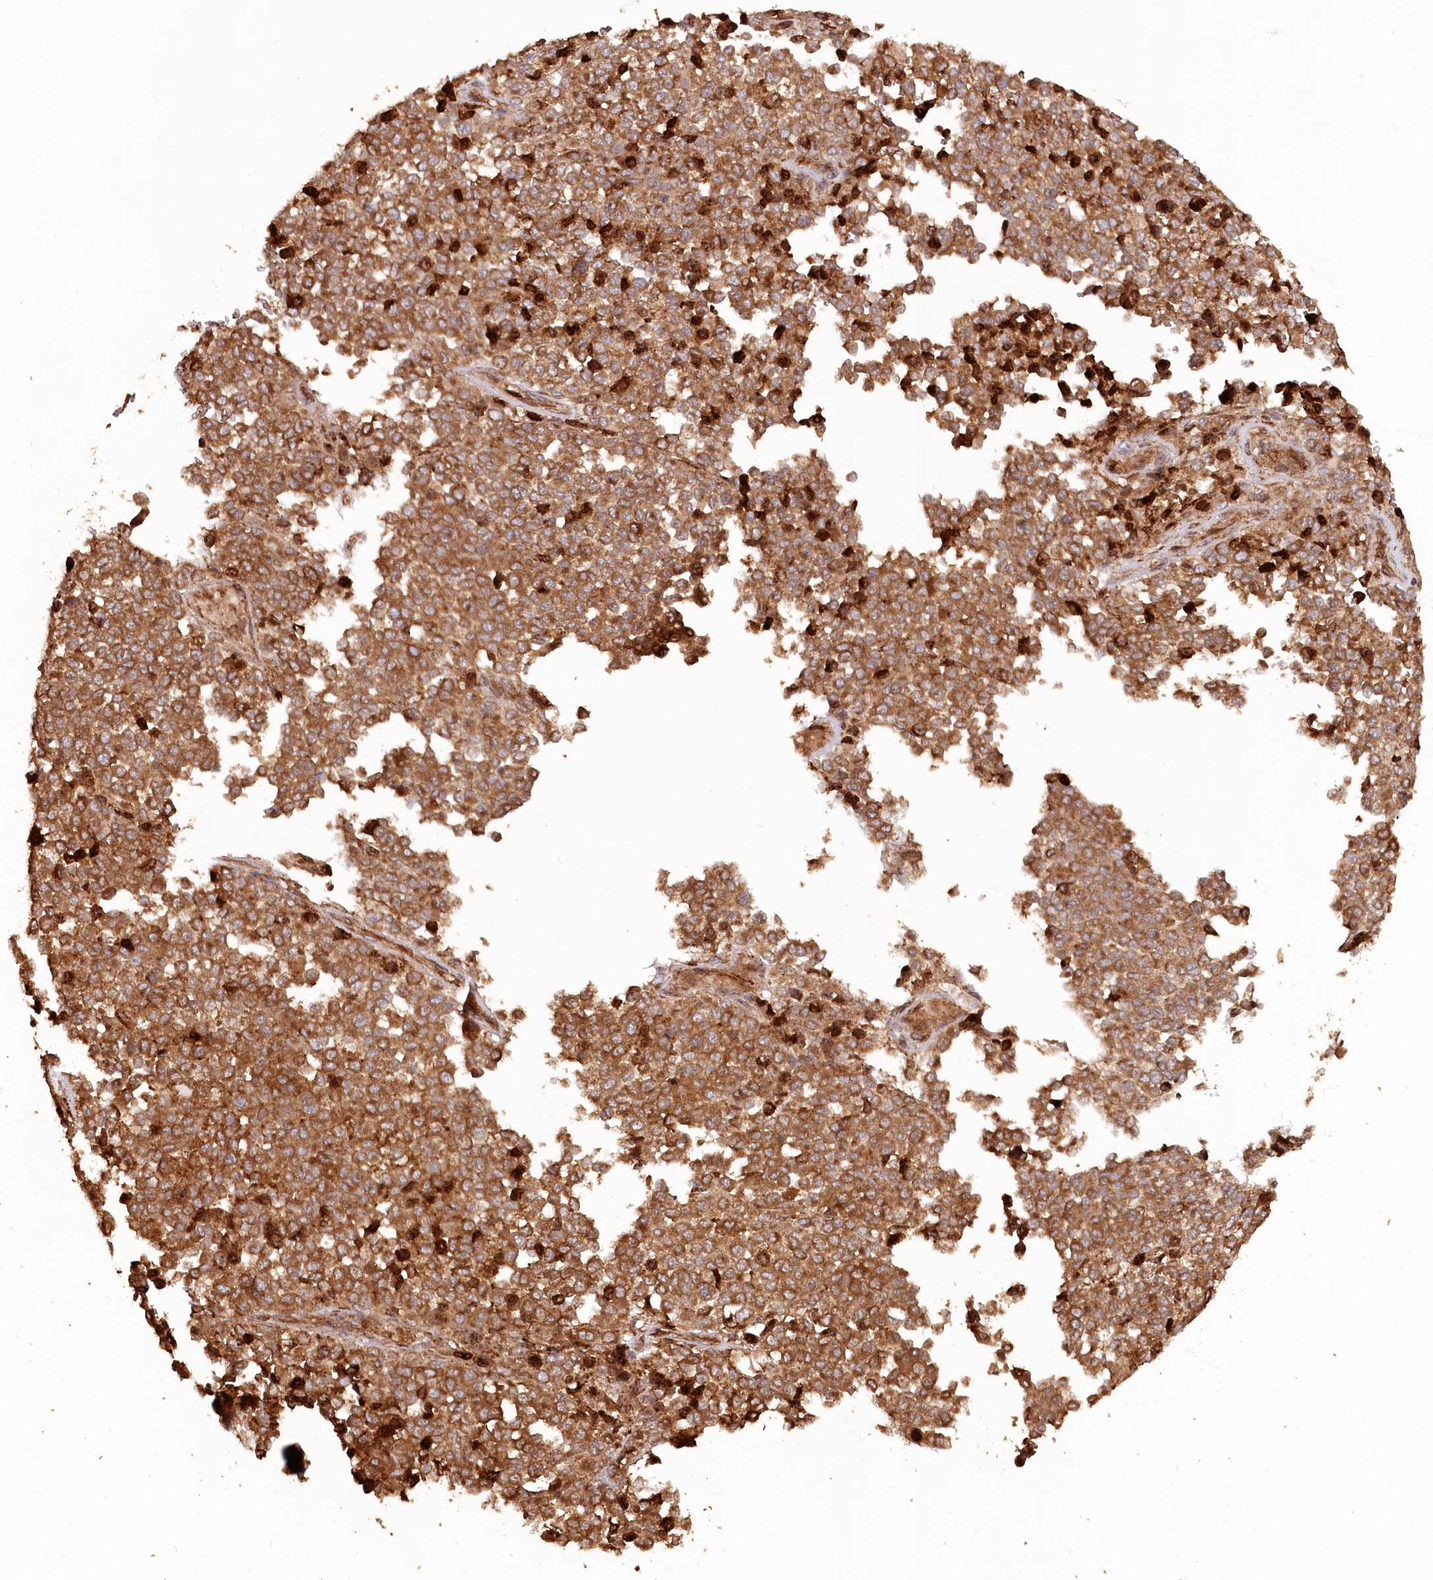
{"staining": {"intensity": "strong", "quantity": ">75%", "location": "cytoplasmic/membranous"}, "tissue": "melanoma", "cell_type": "Tumor cells", "image_type": "cancer", "snomed": [{"axis": "morphology", "description": "Malignant melanoma, Metastatic site"}, {"axis": "topography", "description": "Pancreas"}], "caption": "A high amount of strong cytoplasmic/membranous expression is appreciated in about >75% of tumor cells in melanoma tissue.", "gene": "PAIP2", "patient": {"sex": "female", "age": 30}}